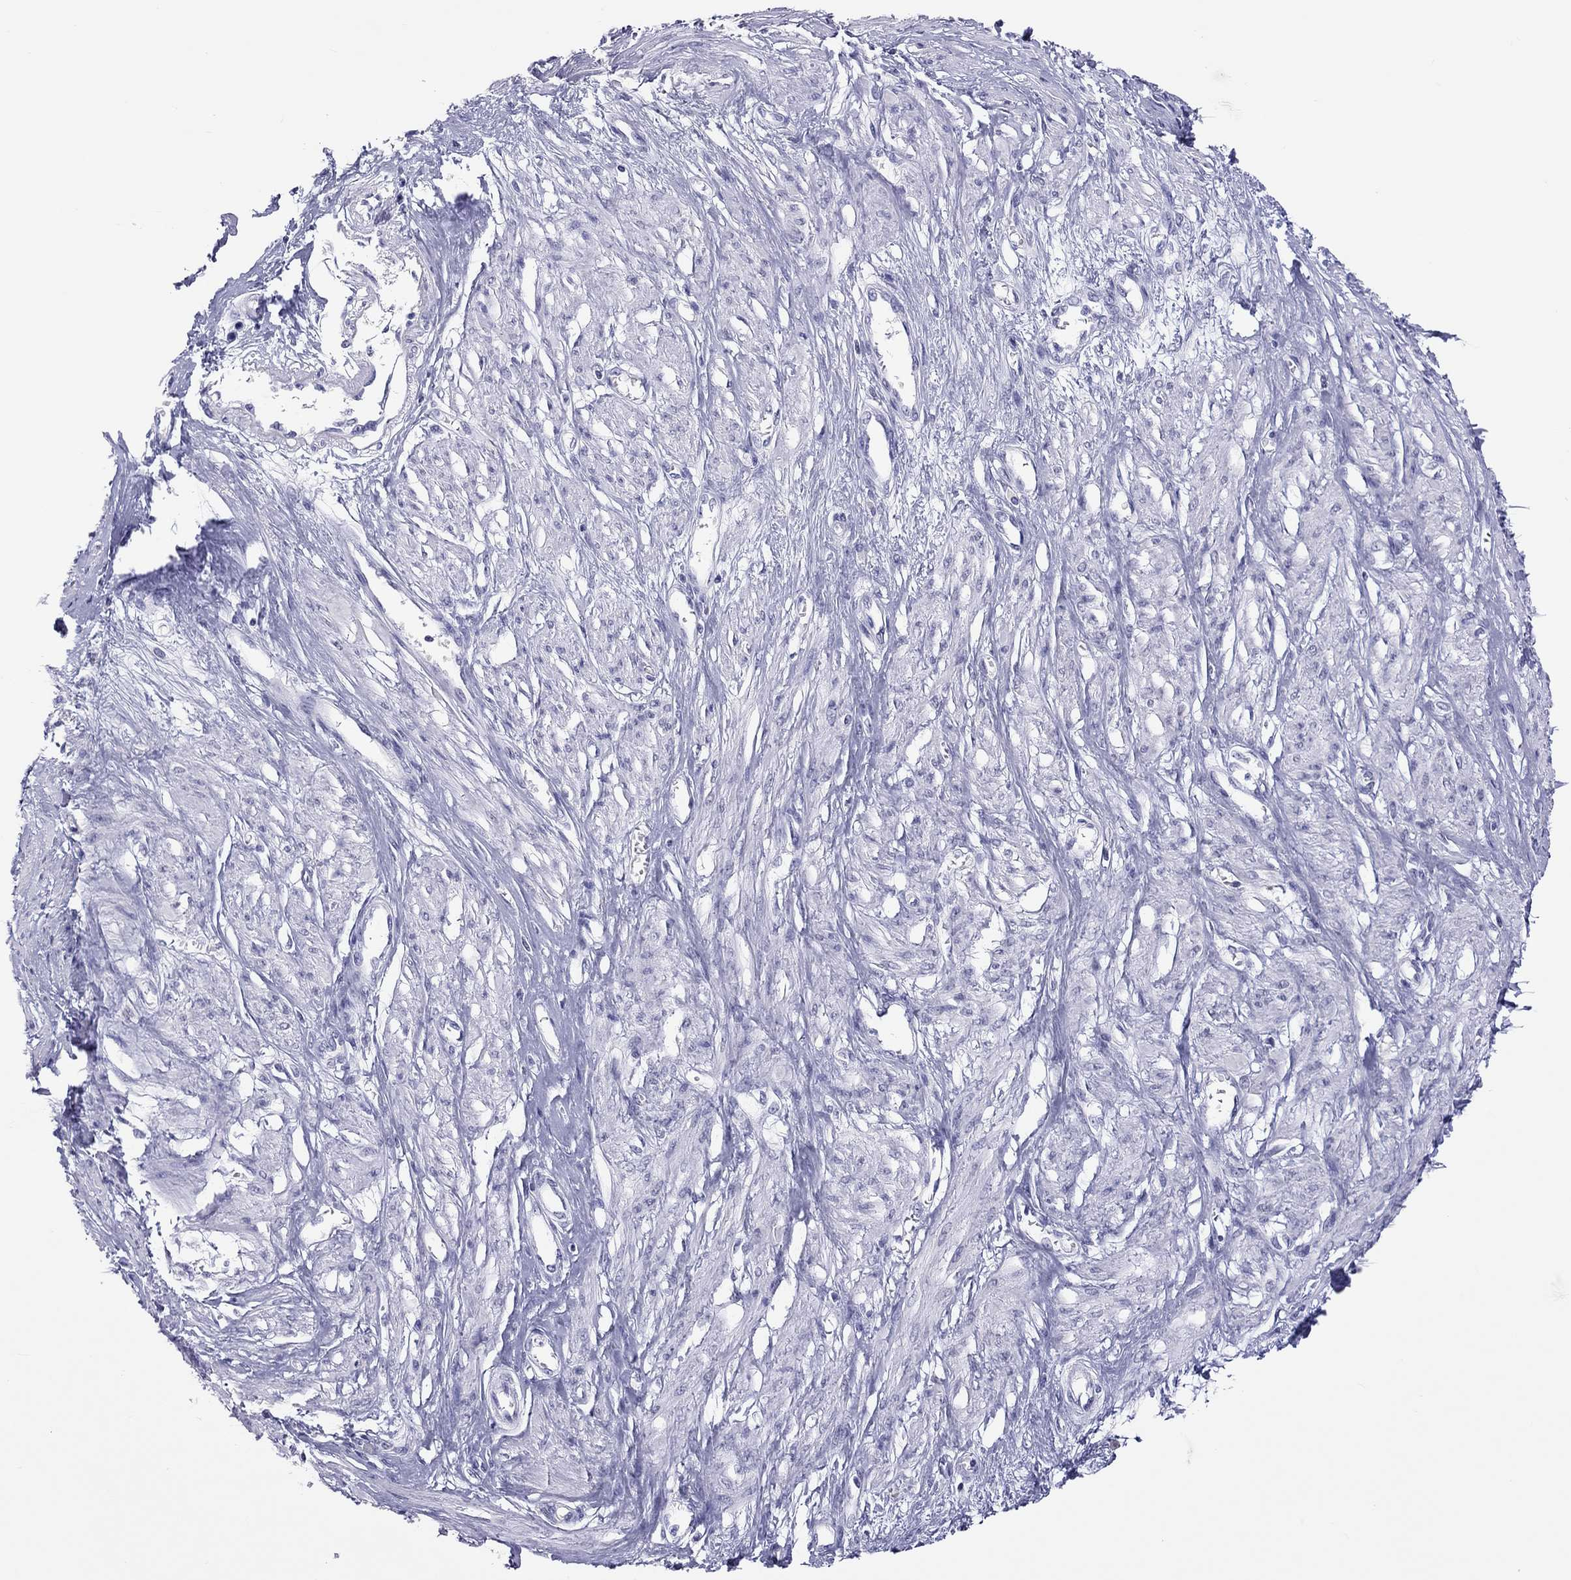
{"staining": {"intensity": "negative", "quantity": "none", "location": "none"}, "tissue": "smooth muscle", "cell_type": "Smooth muscle cells", "image_type": "normal", "snomed": [{"axis": "morphology", "description": "Normal tissue, NOS"}, {"axis": "topography", "description": "Smooth muscle"}, {"axis": "topography", "description": "Uterus"}], "caption": "Protein analysis of benign smooth muscle shows no significant expression in smooth muscle cells. (DAB immunohistochemistry (IHC) with hematoxylin counter stain).", "gene": "JHY", "patient": {"sex": "female", "age": 39}}